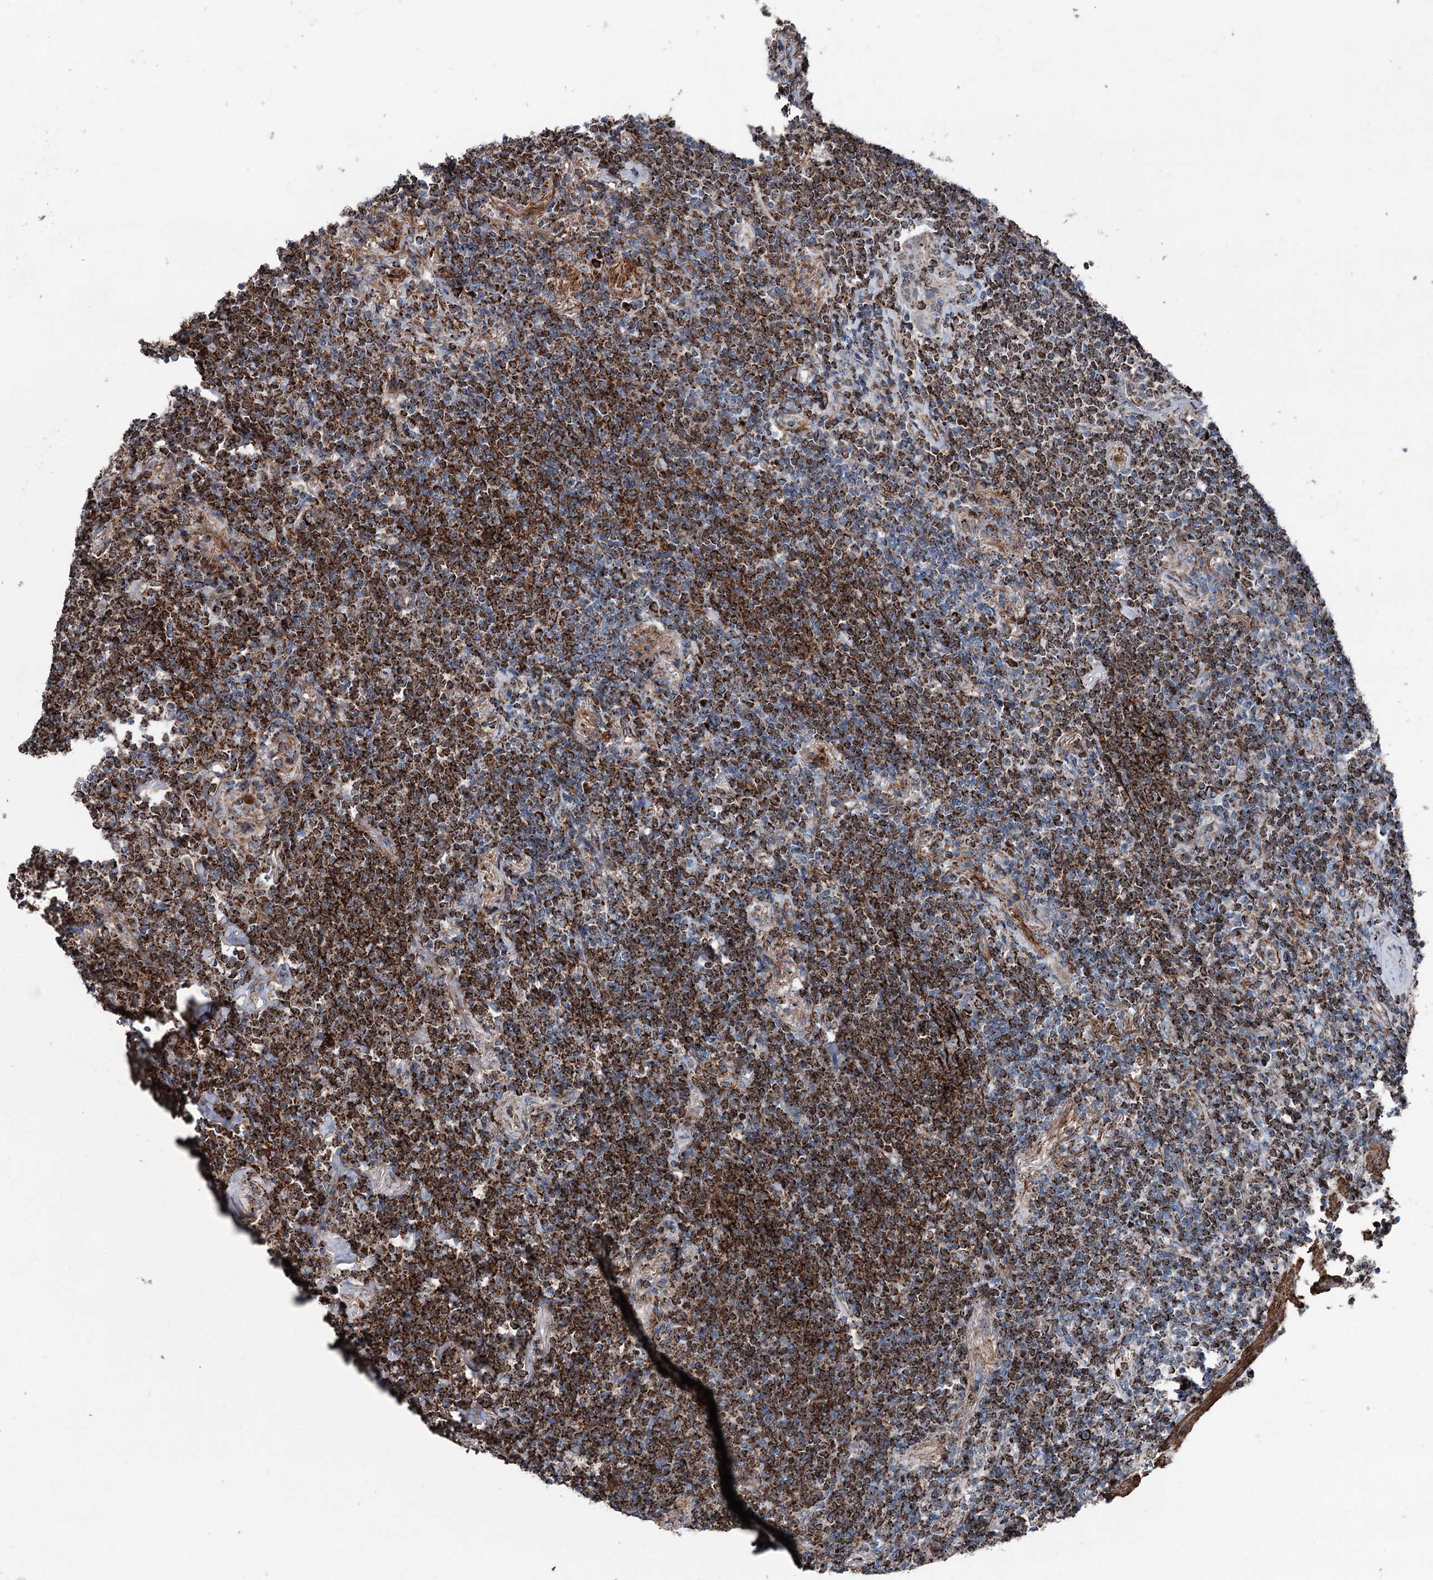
{"staining": {"intensity": "strong", "quantity": ">75%", "location": "cytoplasmic/membranous"}, "tissue": "lymphoma", "cell_type": "Tumor cells", "image_type": "cancer", "snomed": [{"axis": "morphology", "description": "Malignant lymphoma, non-Hodgkin's type, Low grade"}, {"axis": "topography", "description": "Lung"}], "caption": "The histopathology image exhibits a brown stain indicating the presence of a protein in the cytoplasmic/membranous of tumor cells in lymphoma. Immunohistochemistry stains the protein in brown and the nuclei are stained blue.", "gene": "DDIAS", "patient": {"sex": "female", "age": 71}}